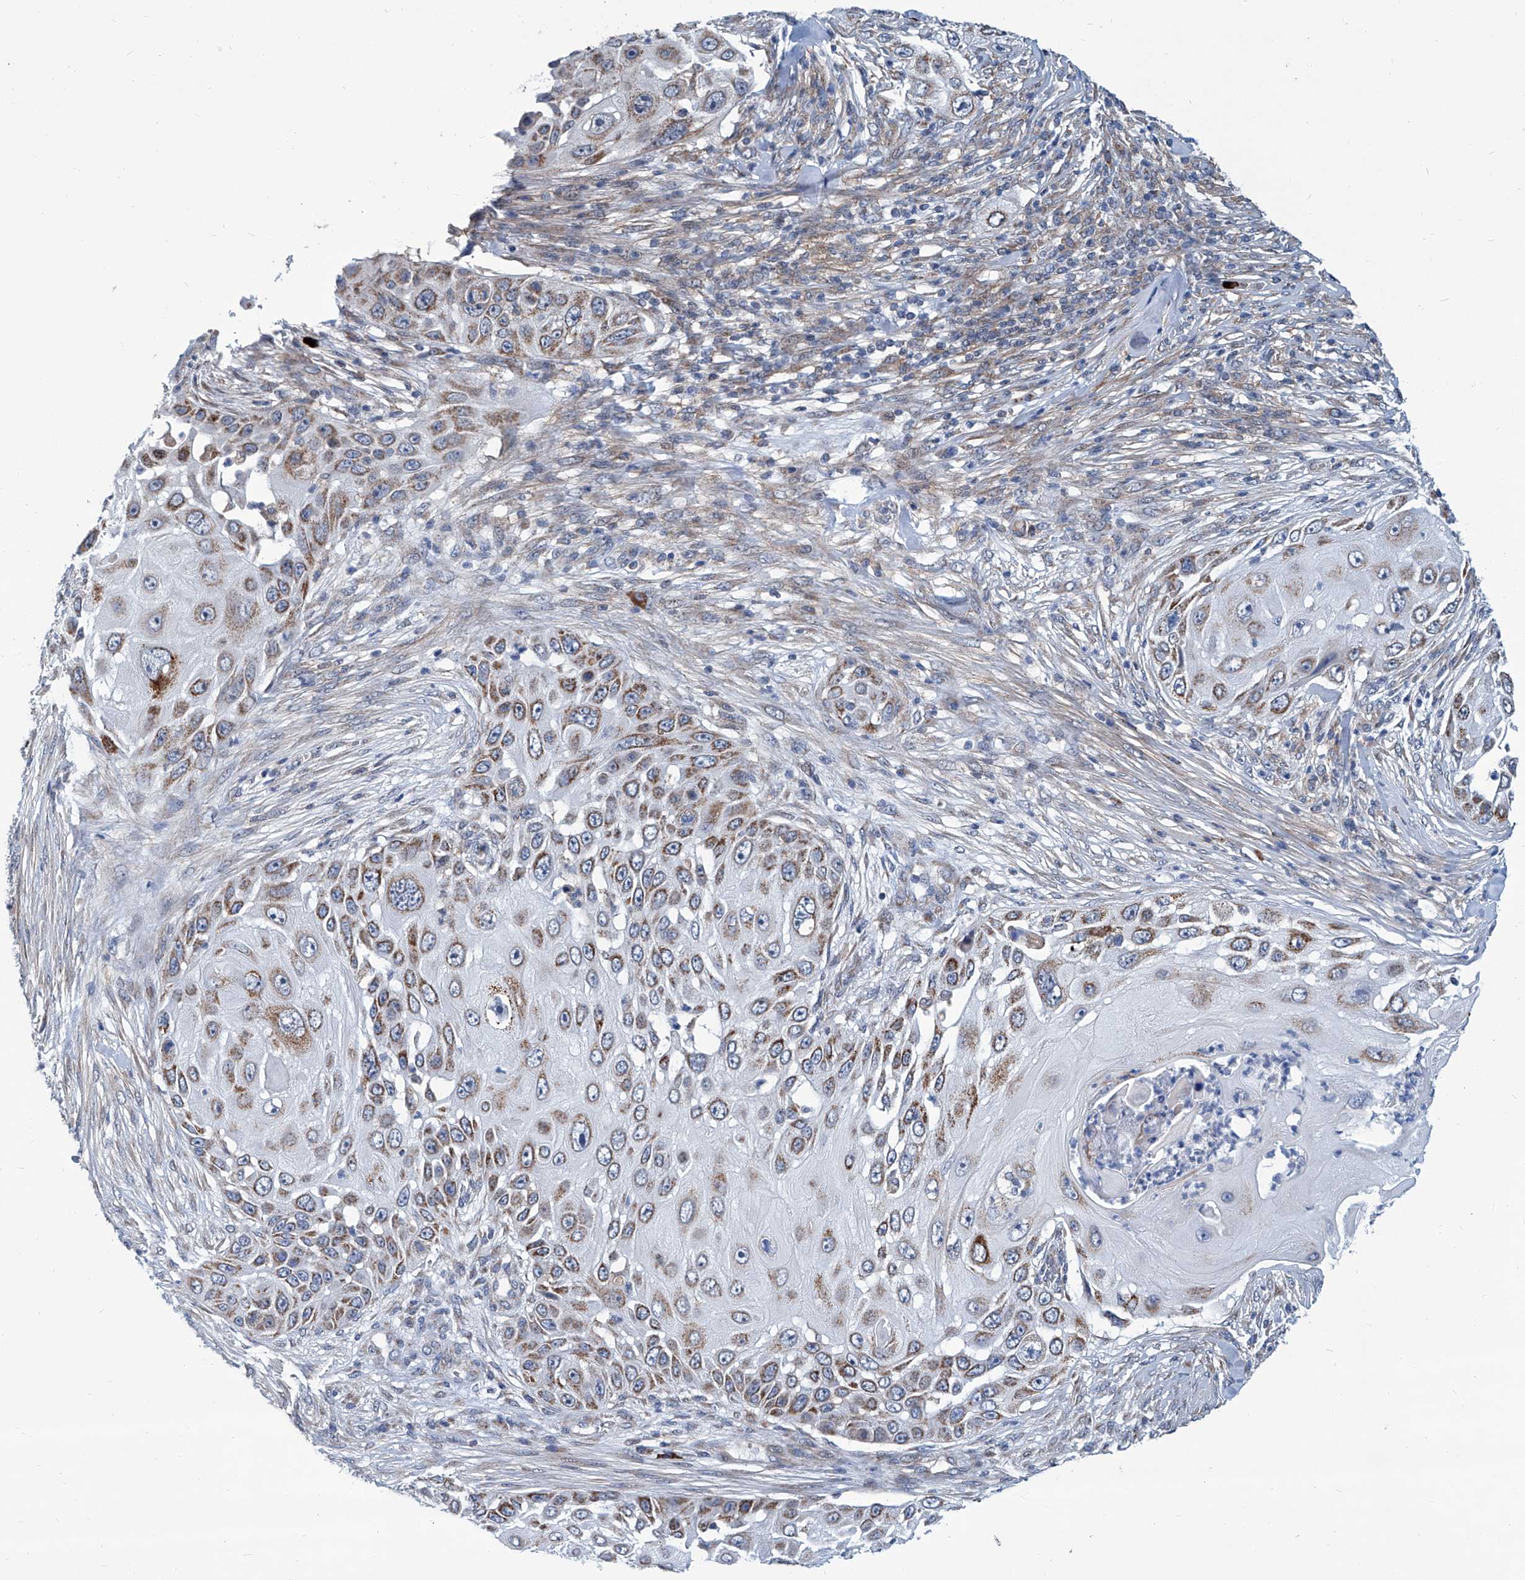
{"staining": {"intensity": "moderate", "quantity": ">75%", "location": "cytoplasmic/membranous"}, "tissue": "skin cancer", "cell_type": "Tumor cells", "image_type": "cancer", "snomed": [{"axis": "morphology", "description": "Squamous cell carcinoma, NOS"}, {"axis": "topography", "description": "Skin"}], "caption": "Moderate cytoplasmic/membranous protein expression is seen in about >75% of tumor cells in skin cancer.", "gene": "USP48", "patient": {"sex": "female", "age": 44}}